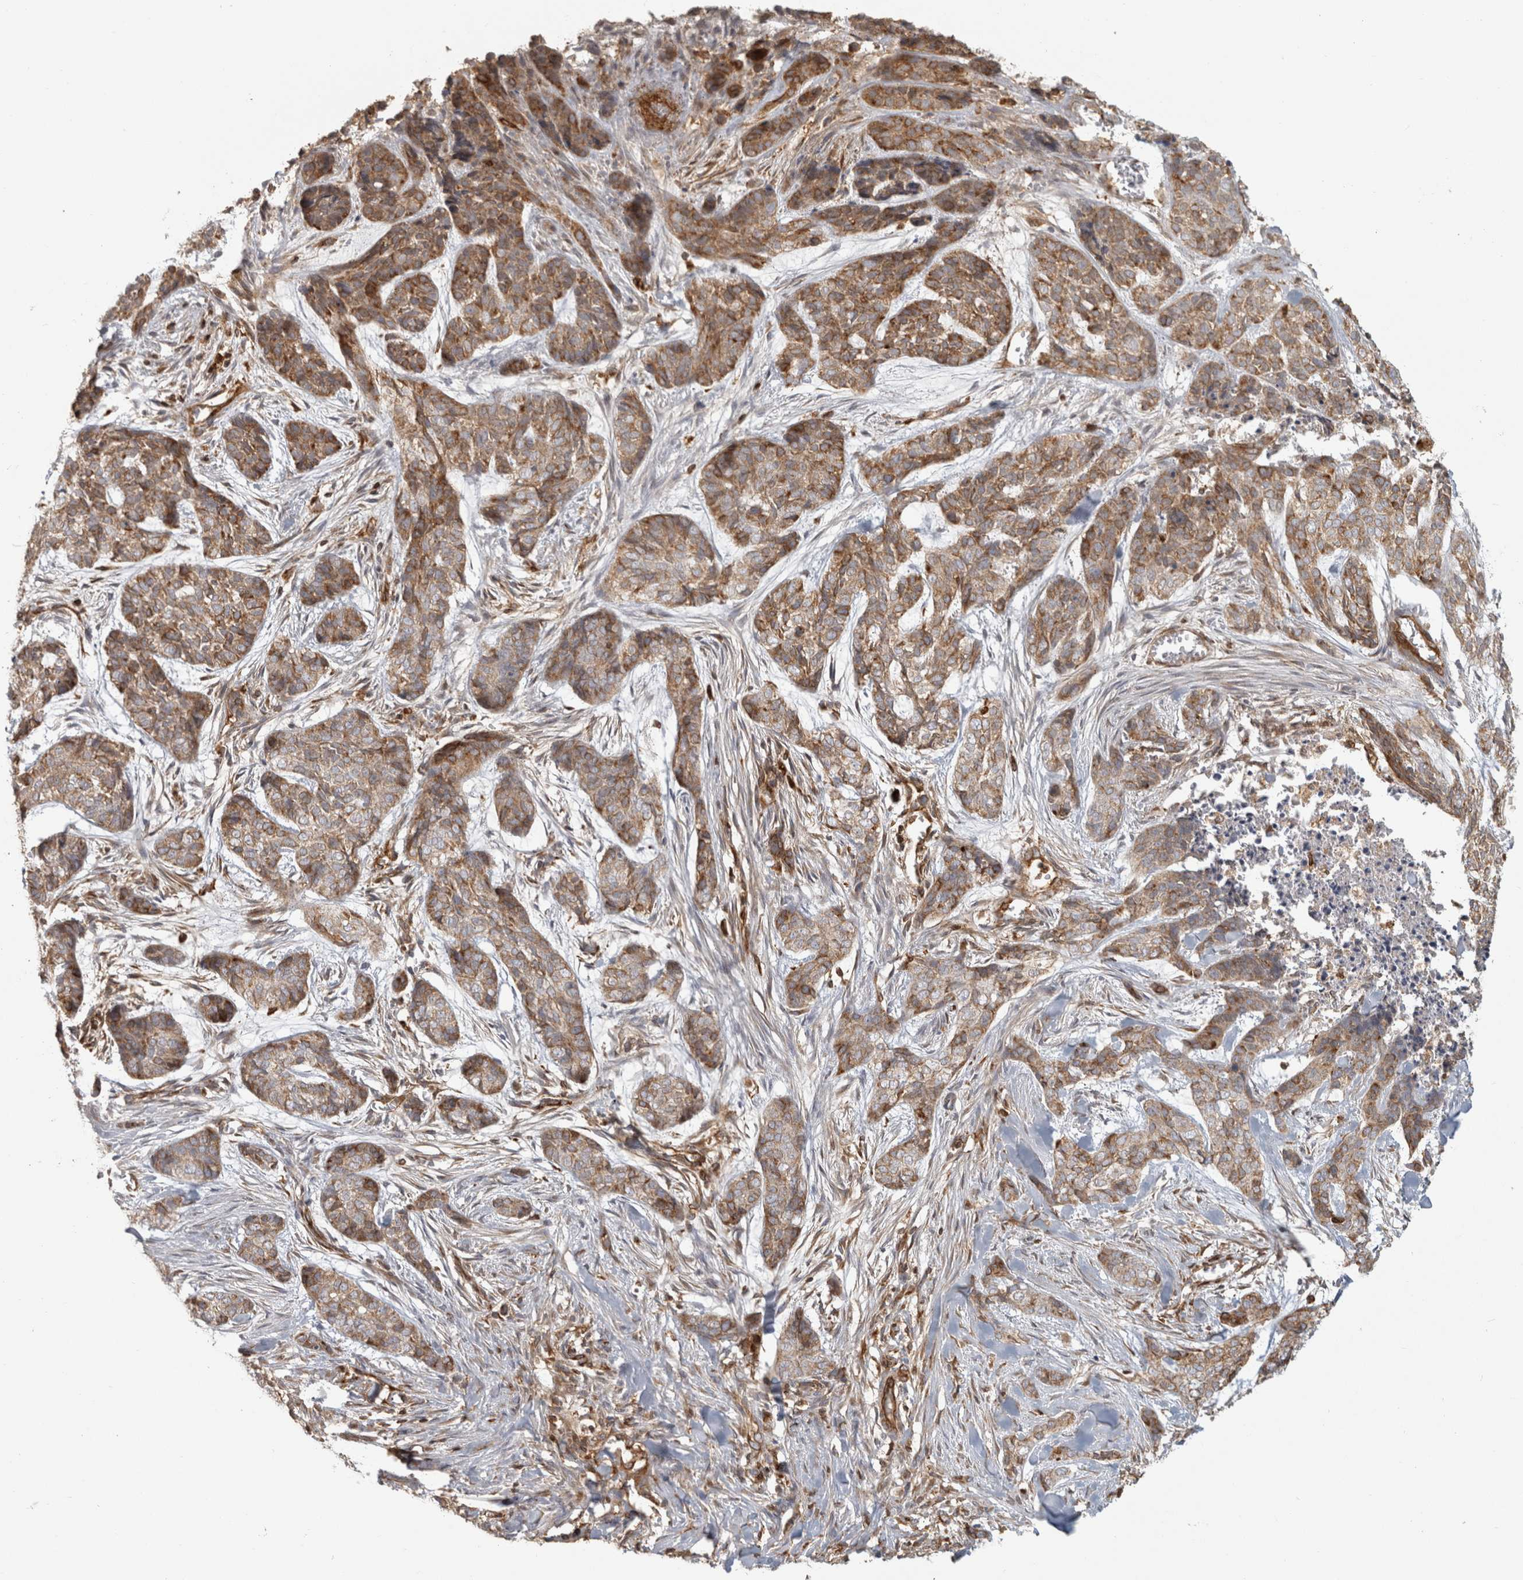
{"staining": {"intensity": "moderate", "quantity": ">75%", "location": "cytoplasmic/membranous"}, "tissue": "skin cancer", "cell_type": "Tumor cells", "image_type": "cancer", "snomed": [{"axis": "morphology", "description": "Basal cell carcinoma"}, {"axis": "topography", "description": "Skin"}], "caption": "Immunohistochemistry of skin basal cell carcinoma shows medium levels of moderate cytoplasmic/membranous staining in approximately >75% of tumor cells. (Brightfield microscopy of DAB IHC at high magnification).", "gene": "HLA-E", "patient": {"sex": "female", "age": 64}}